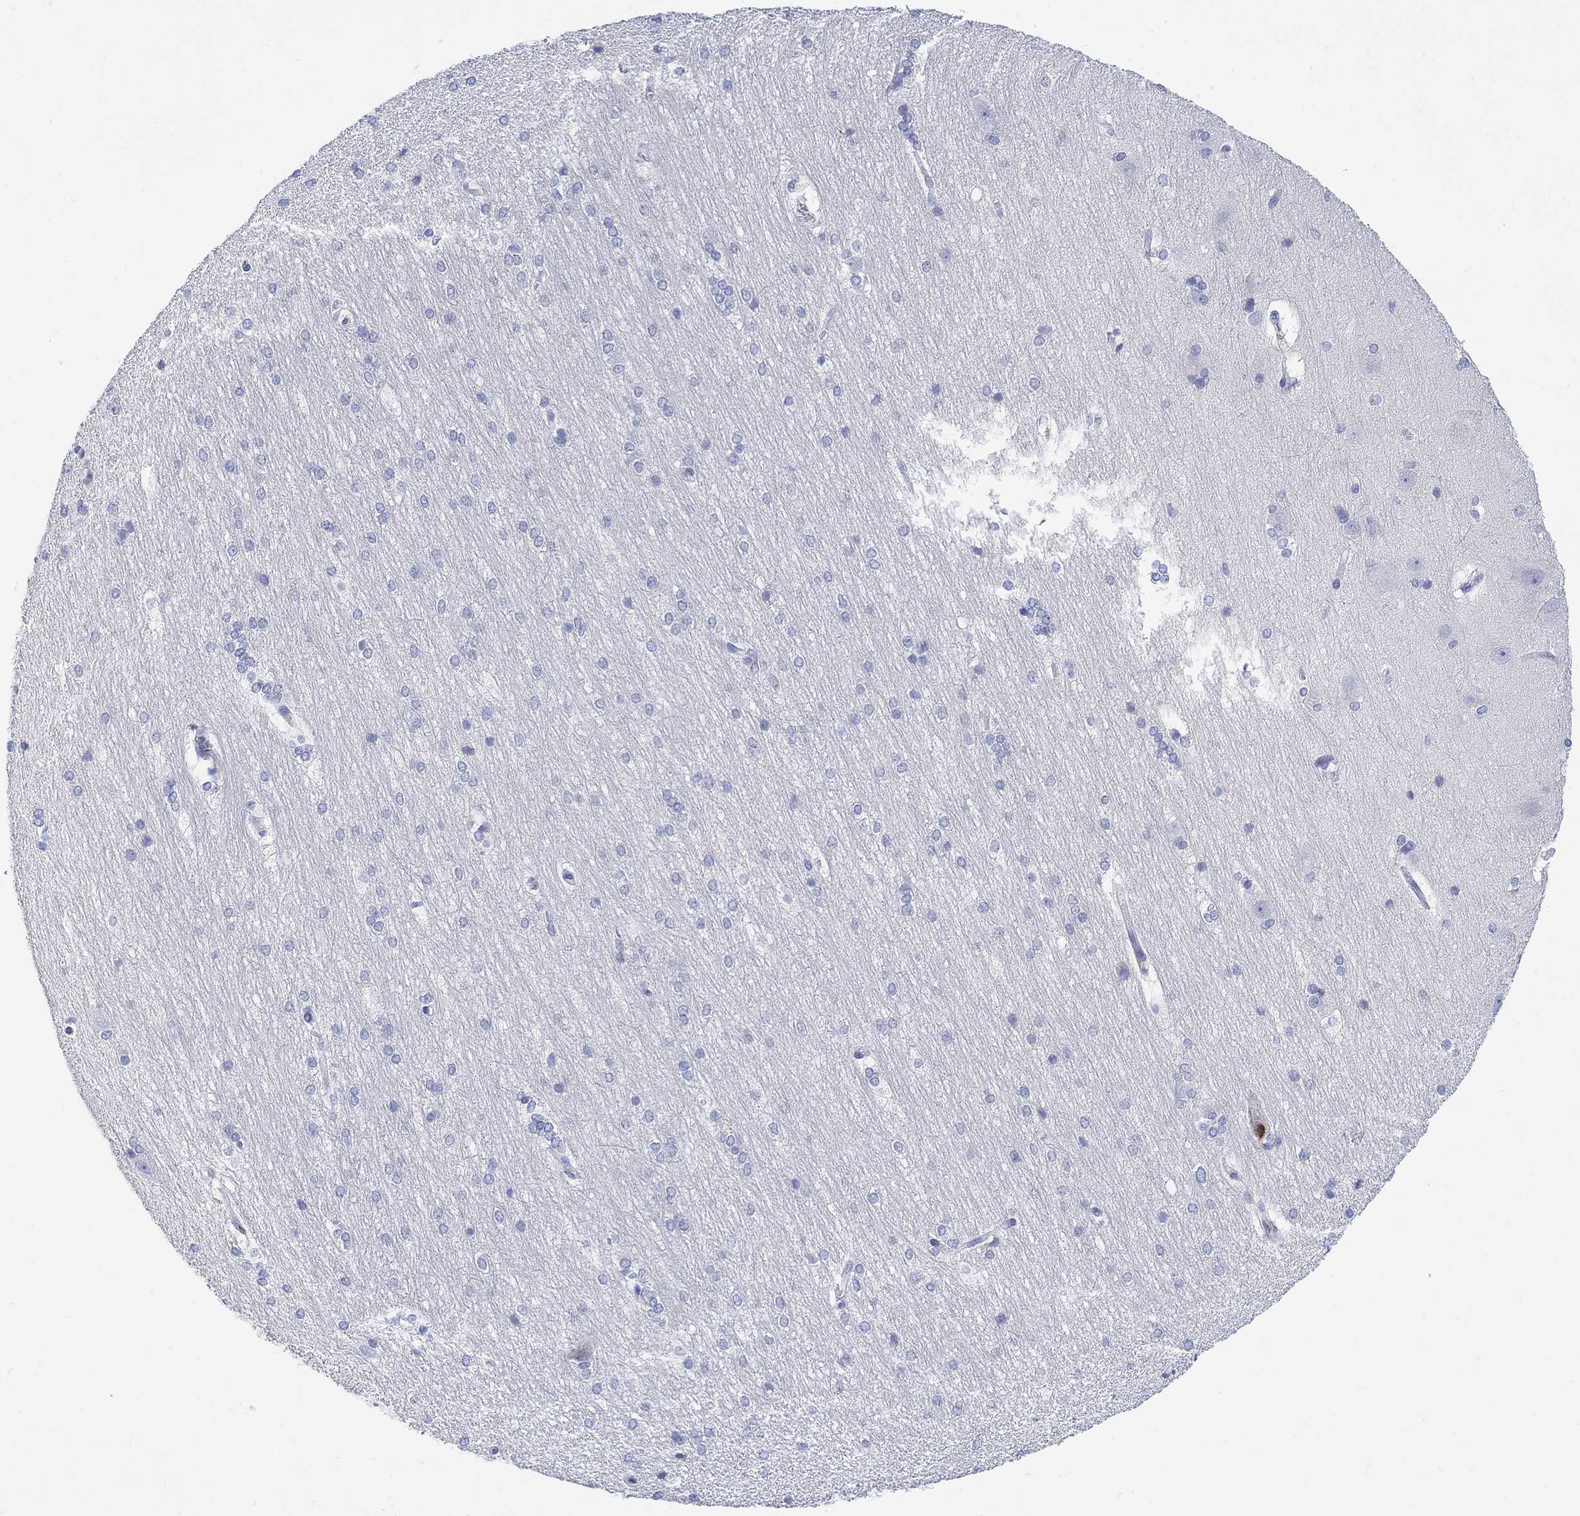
{"staining": {"intensity": "negative", "quantity": "none", "location": "none"}, "tissue": "hippocampus", "cell_type": "Glial cells", "image_type": "normal", "snomed": [{"axis": "morphology", "description": "Normal tissue, NOS"}, {"axis": "topography", "description": "Cerebral cortex"}, {"axis": "topography", "description": "Hippocampus"}], "caption": "DAB (3,3'-diaminobenzidine) immunohistochemical staining of benign human hippocampus exhibits no significant staining in glial cells.", "gene": "MYL1", "patient": {"sex": "female", "age": 19}}